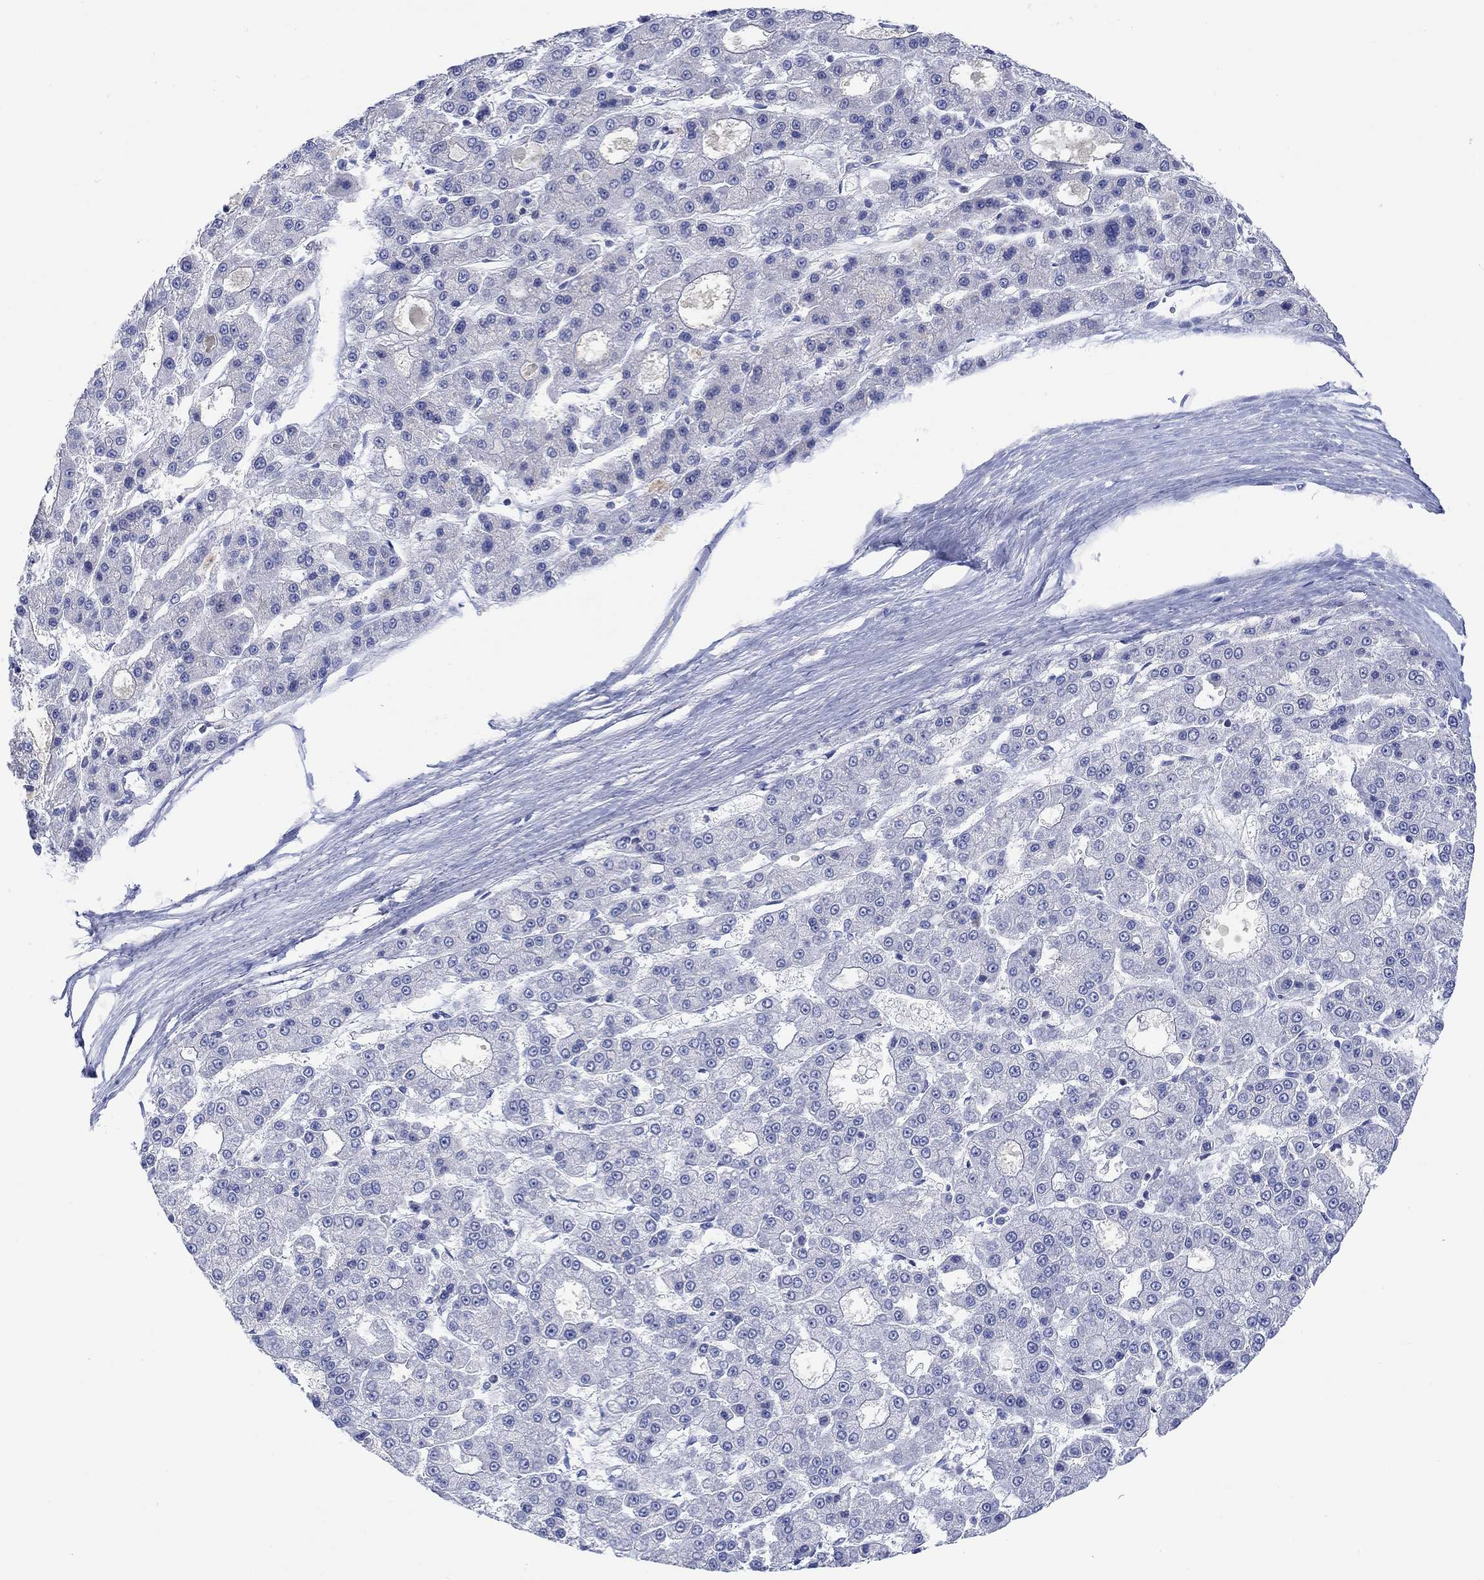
{"staining": {"intensity": "negative", "quantity": "none", "location": "none"}, "tissue": "liver cancer", "cell_type": "Tumor cells", "image_type": "cancer", "snomed": [{"axis": "morphology", "description": "Carcinoma, Hepatocellular, NOS"}, {"axis": "topography", "description": "Liver"}], "caption": "Tumor cells are negative for brown protein staining in liver hepatocellular carcinoma.", "gene": "GCM1", "patient": {"sex": "male", "age": 70}}